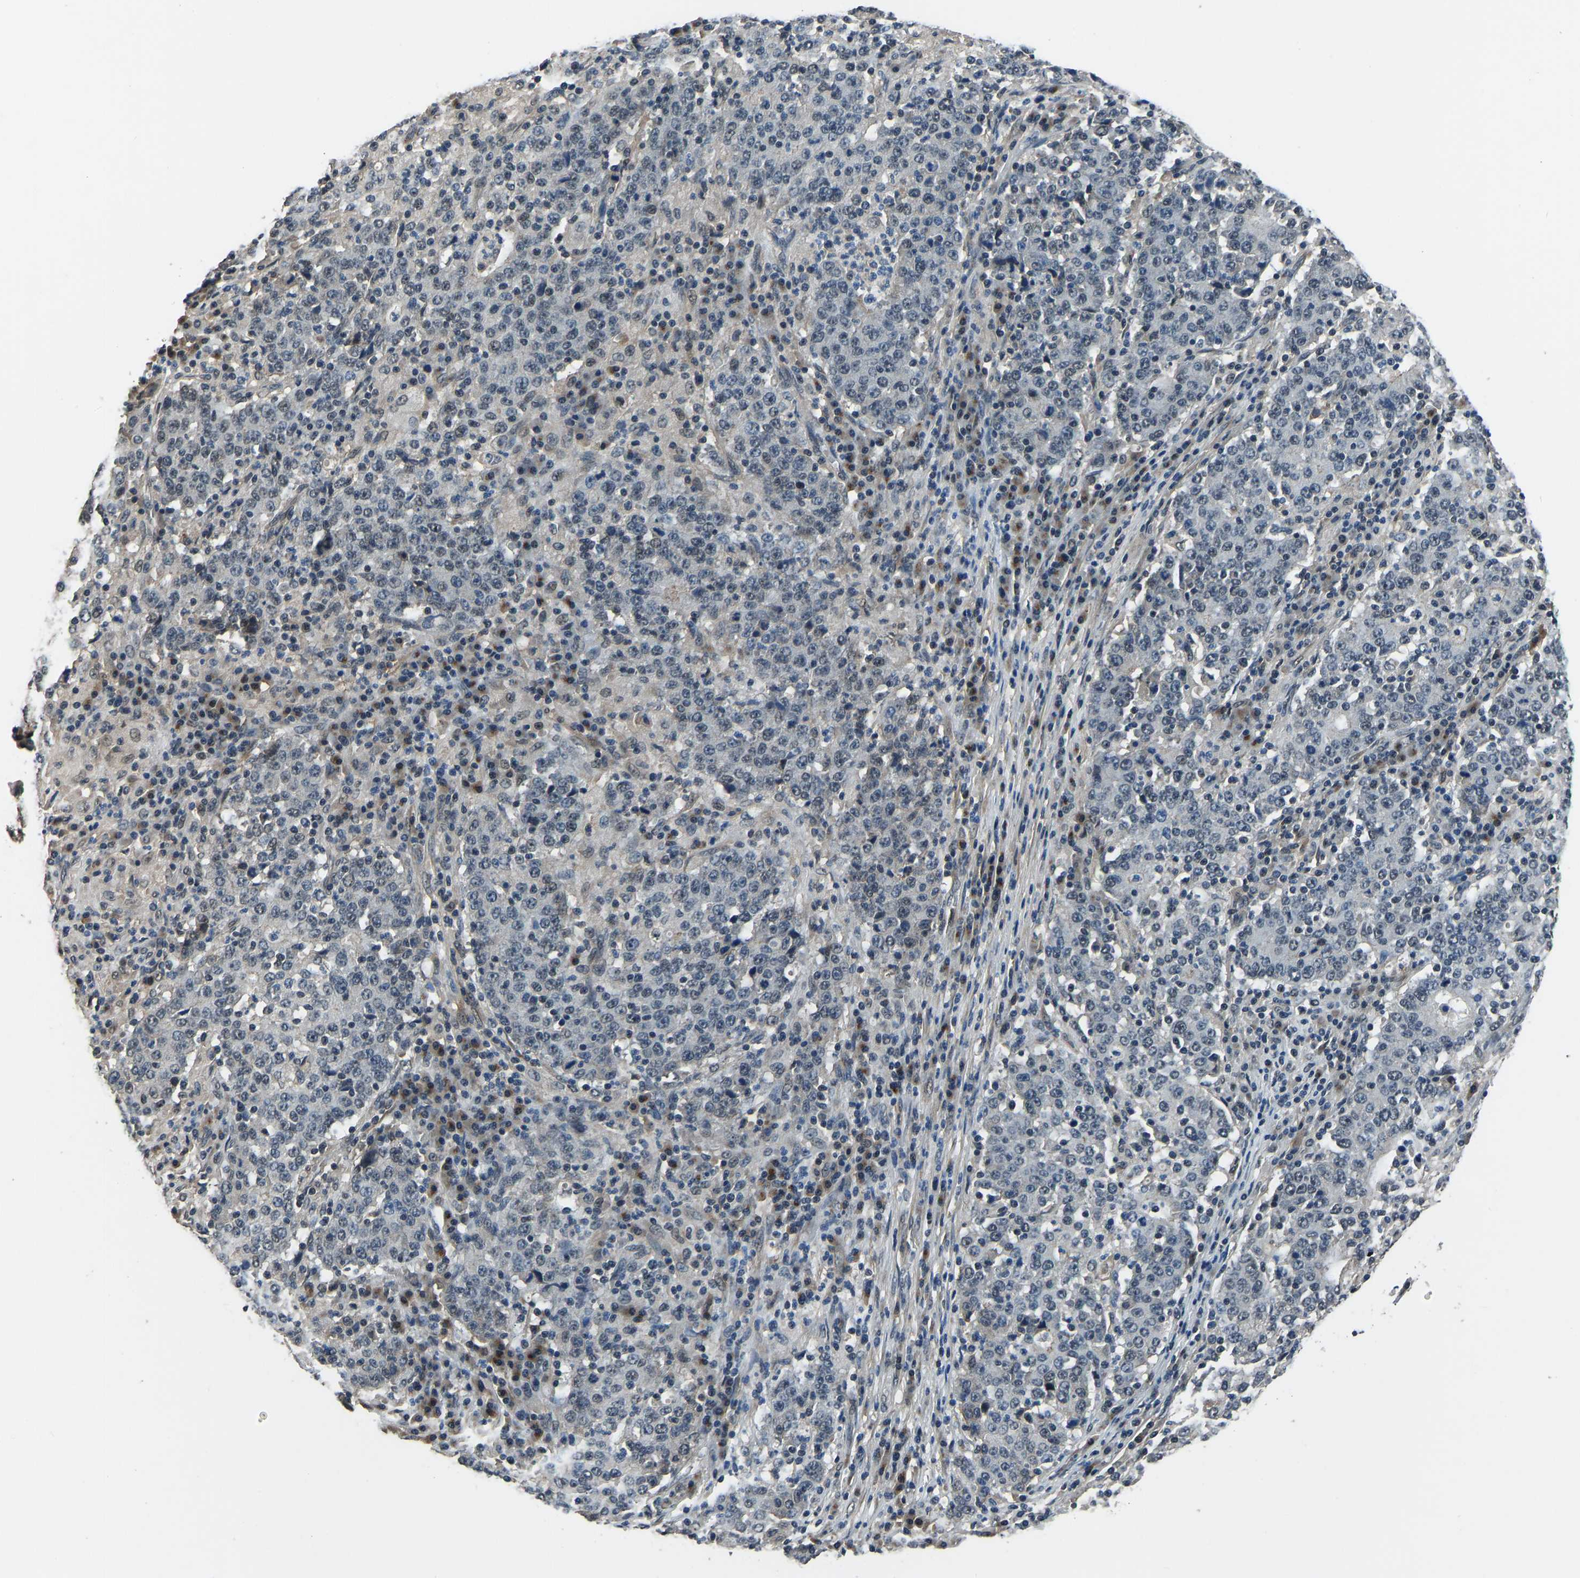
{"staining": {"intensity": "negative", "quantity": "none", "location": "none"}, "tissue": "stomach cancer", "cell_type": "Tumor cells", "image_type": "cancer", "snomed": [{"axis": "morphology", "description": "Adenocarcinoma, NOS"}, {"axis": "topography", "description": "Stomach"}], "caption": "Immunohistochemical staining of stomach adenocarcinoma reveals no significant expression in tumor cells.", "gene": "TOX4", "patient": {"sex": "male", "age": 59}}